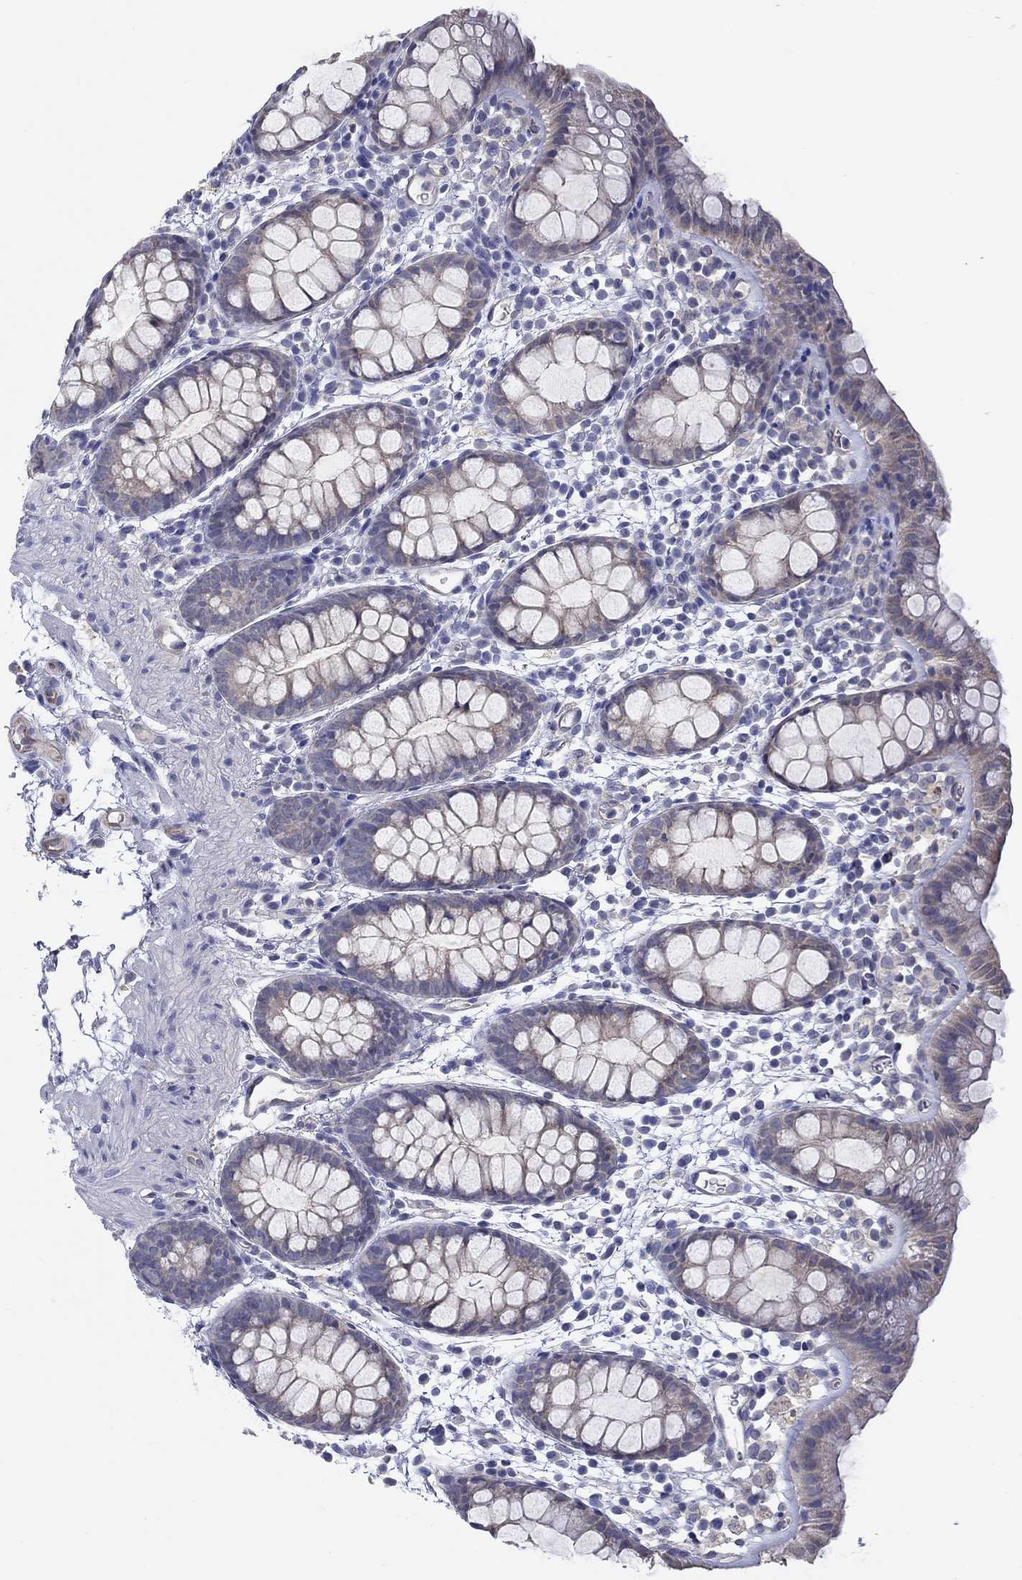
{"staining": {"intensity": "negative", "quantity": "none", "location": "none"}, "tissue": "rectum", "cell_type": "Glandular cells", "image_type": "normal", "snomed": [{"axis": "morphology", "description": "Normal tissue, NOS"}, {"axis": "topography", "description": "Rectum"}], "caption": "Immunohistochemistry of normal human rectum shows no staining in glandular cells. (Stains: DAB IHC with hematoxylin counter stain, Microscopy: brightfield microscopy at high magnification).", "gene": "ERMP1", "patient": {"sex": "male", "age": 57}}